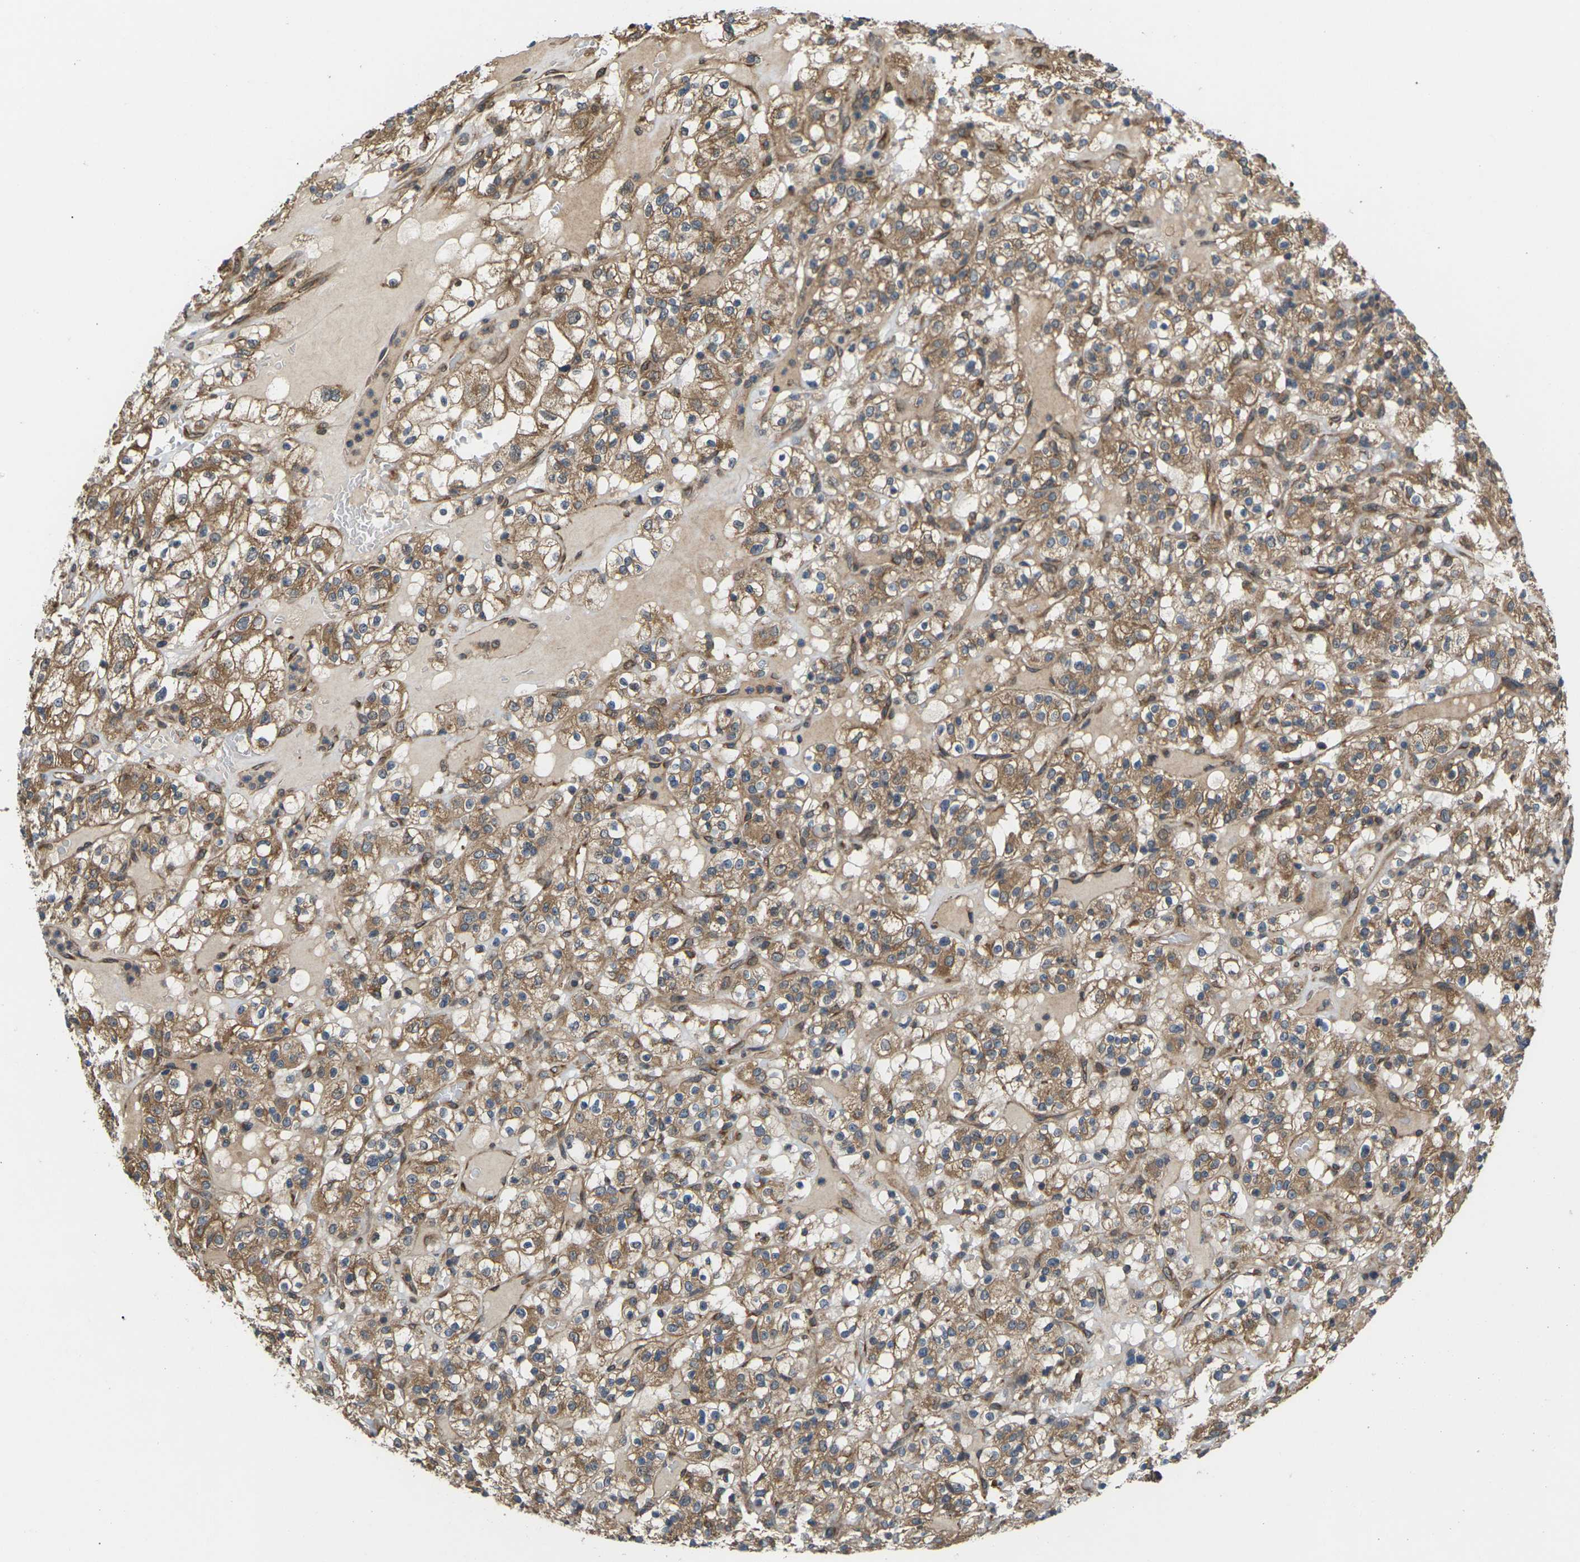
{"staining": {"intensity": "moderate", "quantity": ">75%", "location": "cytoplasmic/membranous"}, "tissue": "renal cancer", "cell_type": "Tumor cells", "image_type": "cancer", "snomed": [{"axis": "morphology", "description": "Normal tissue, NOS"}, {"axis": "morphology", "description": "Adenocarcinoma, NOS"}, {"axis": "topography", "description": "Kidney"}], "caption": "Immunohistochemistry of human renal adenocarcinoma reveals medium levels of moderate cytoplasmic/membranous positivity in about >75% of tumor cells.", "gene": "NRAS", "patient": {"sex": "female", "age": 72}}